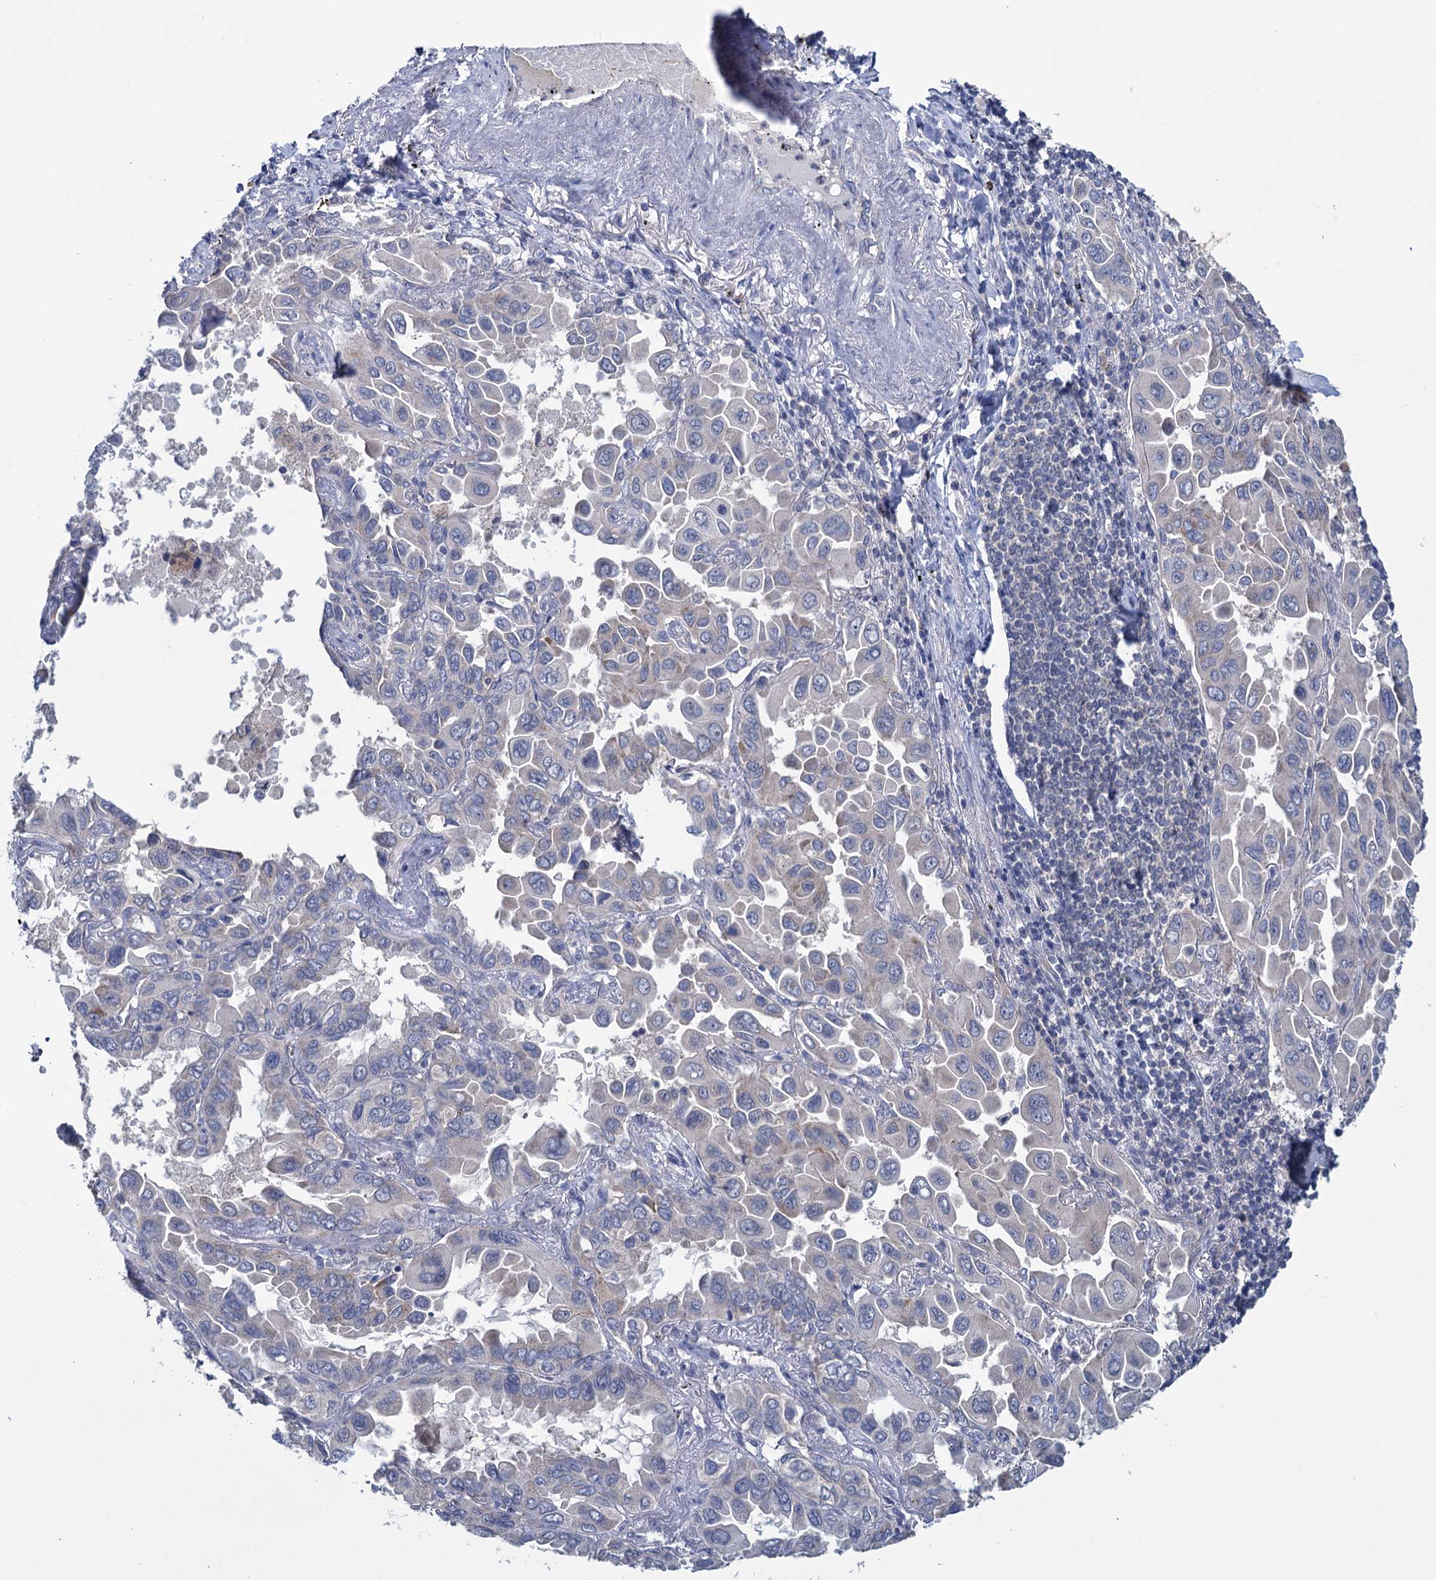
{"staining": {"intensity": "weak", "quantity": "<25%", "location": "cytoplasmic/membranous"}, "tissue": "lung cancer", "cell_type": "Tumor cells", "image_type": "cancer", "snomed": [{"axis": "morphology", "description": "Adenocarcinoma, NOS"}, {"axis": "topography", "description": "Lung"}], "caption": "Immunohistochemistry (IHC) photomicrograph of neoplastic tissue: human lung cancer stained with DAB displays no significant protein positivity in tumor cells.", "gene": "GSTM2", "patient": {"sex": "male", "age": 64}}